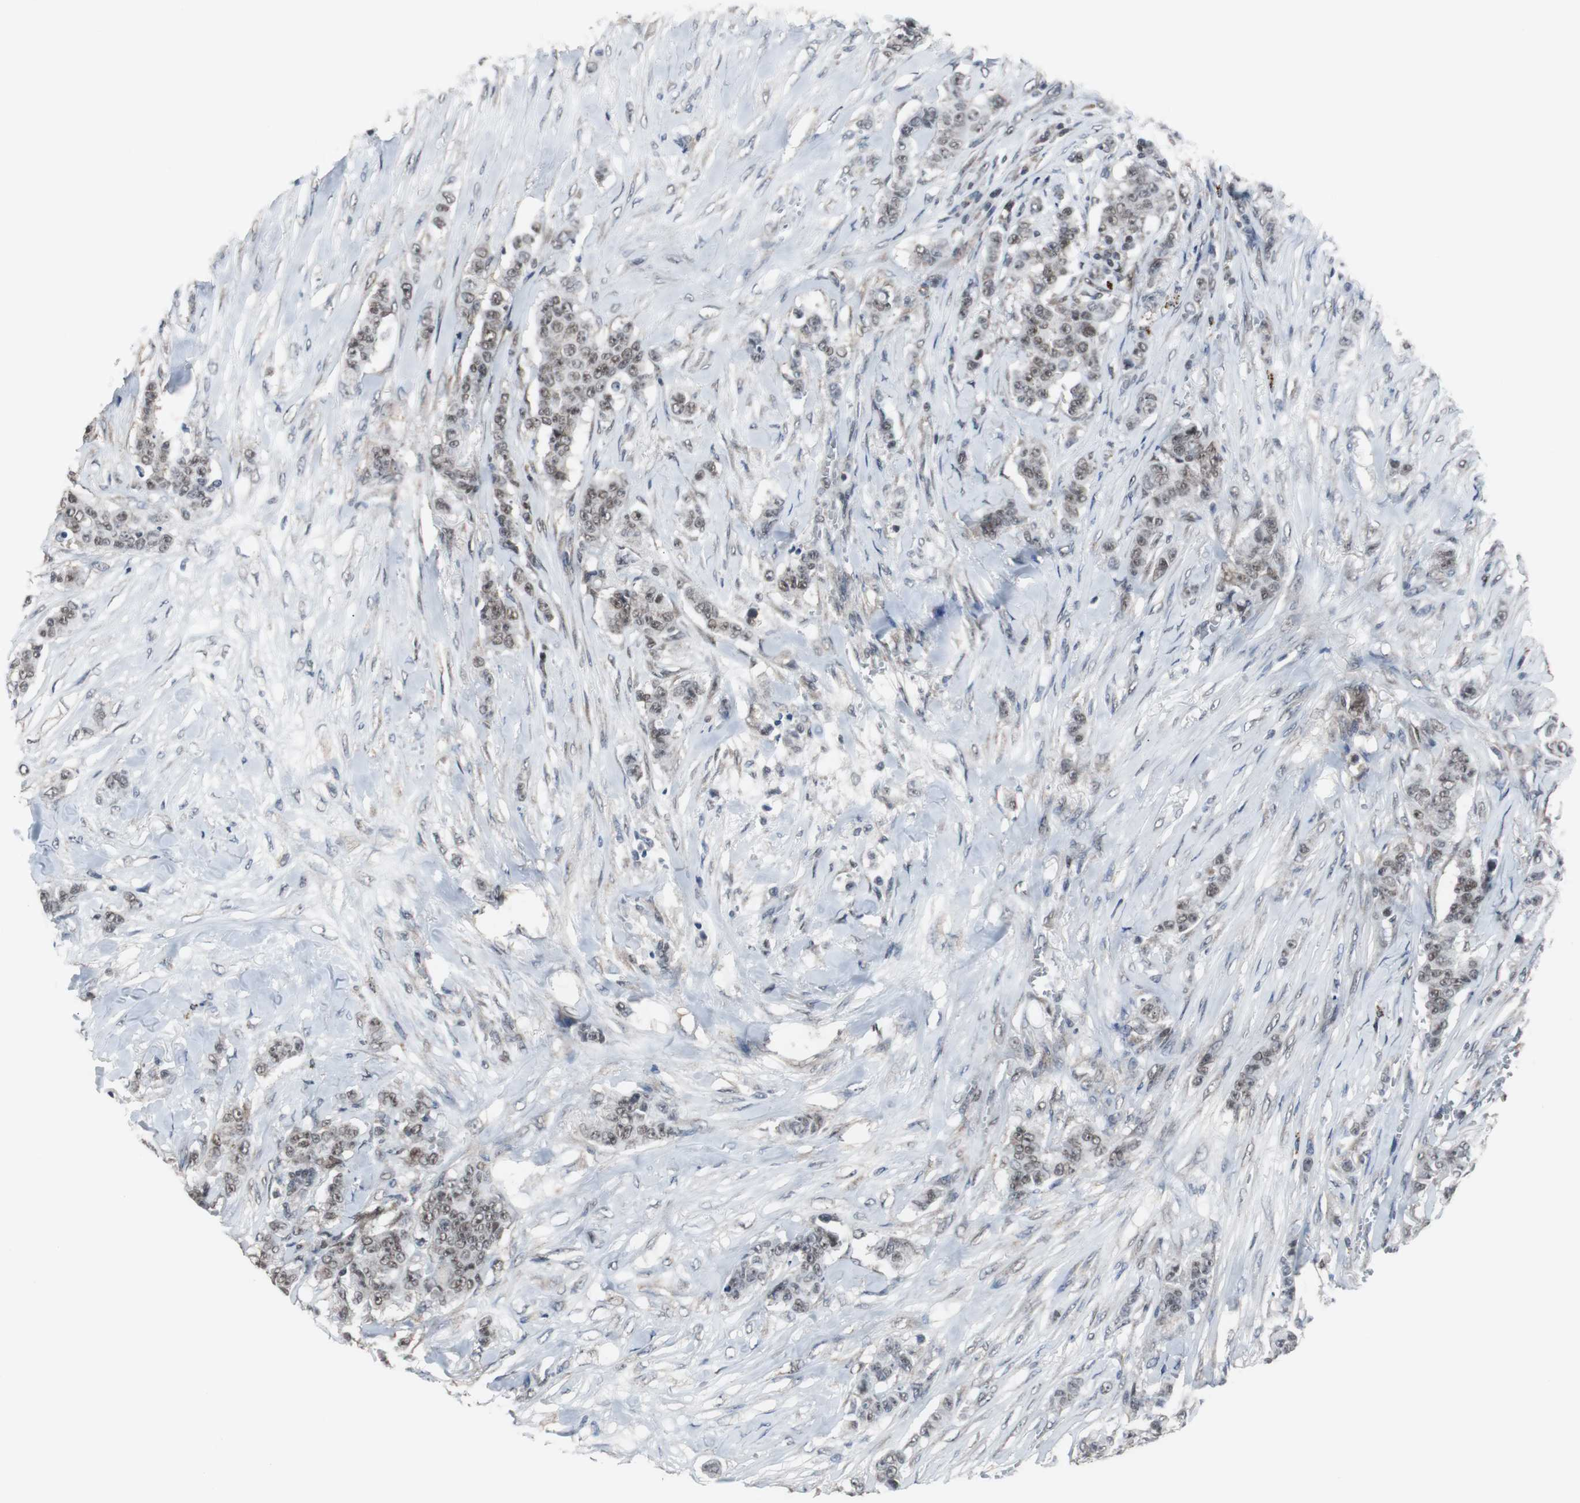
{"staining": {"intensity": "weak", "quantity": ">75%", "location": "nuclear"}, "tissue": "breast cancer", "cell_type": "Tumor cells", "image_type": "cancer", "snomed": [{"axis": "morphology", "description": "Duct carcinoma"}, {"axis": "topography", "description": "Breast"}], "caption": "High-magnification brightfield microscopy of breast cancer stained with DAB (brown) and counterstained with hematoxylin (blue). tumor cells exhibit weak nuclear positivity is present in about>75% of cells.", "gene": "ZHX2", "patient": {"sex": "female", "age": 40}}